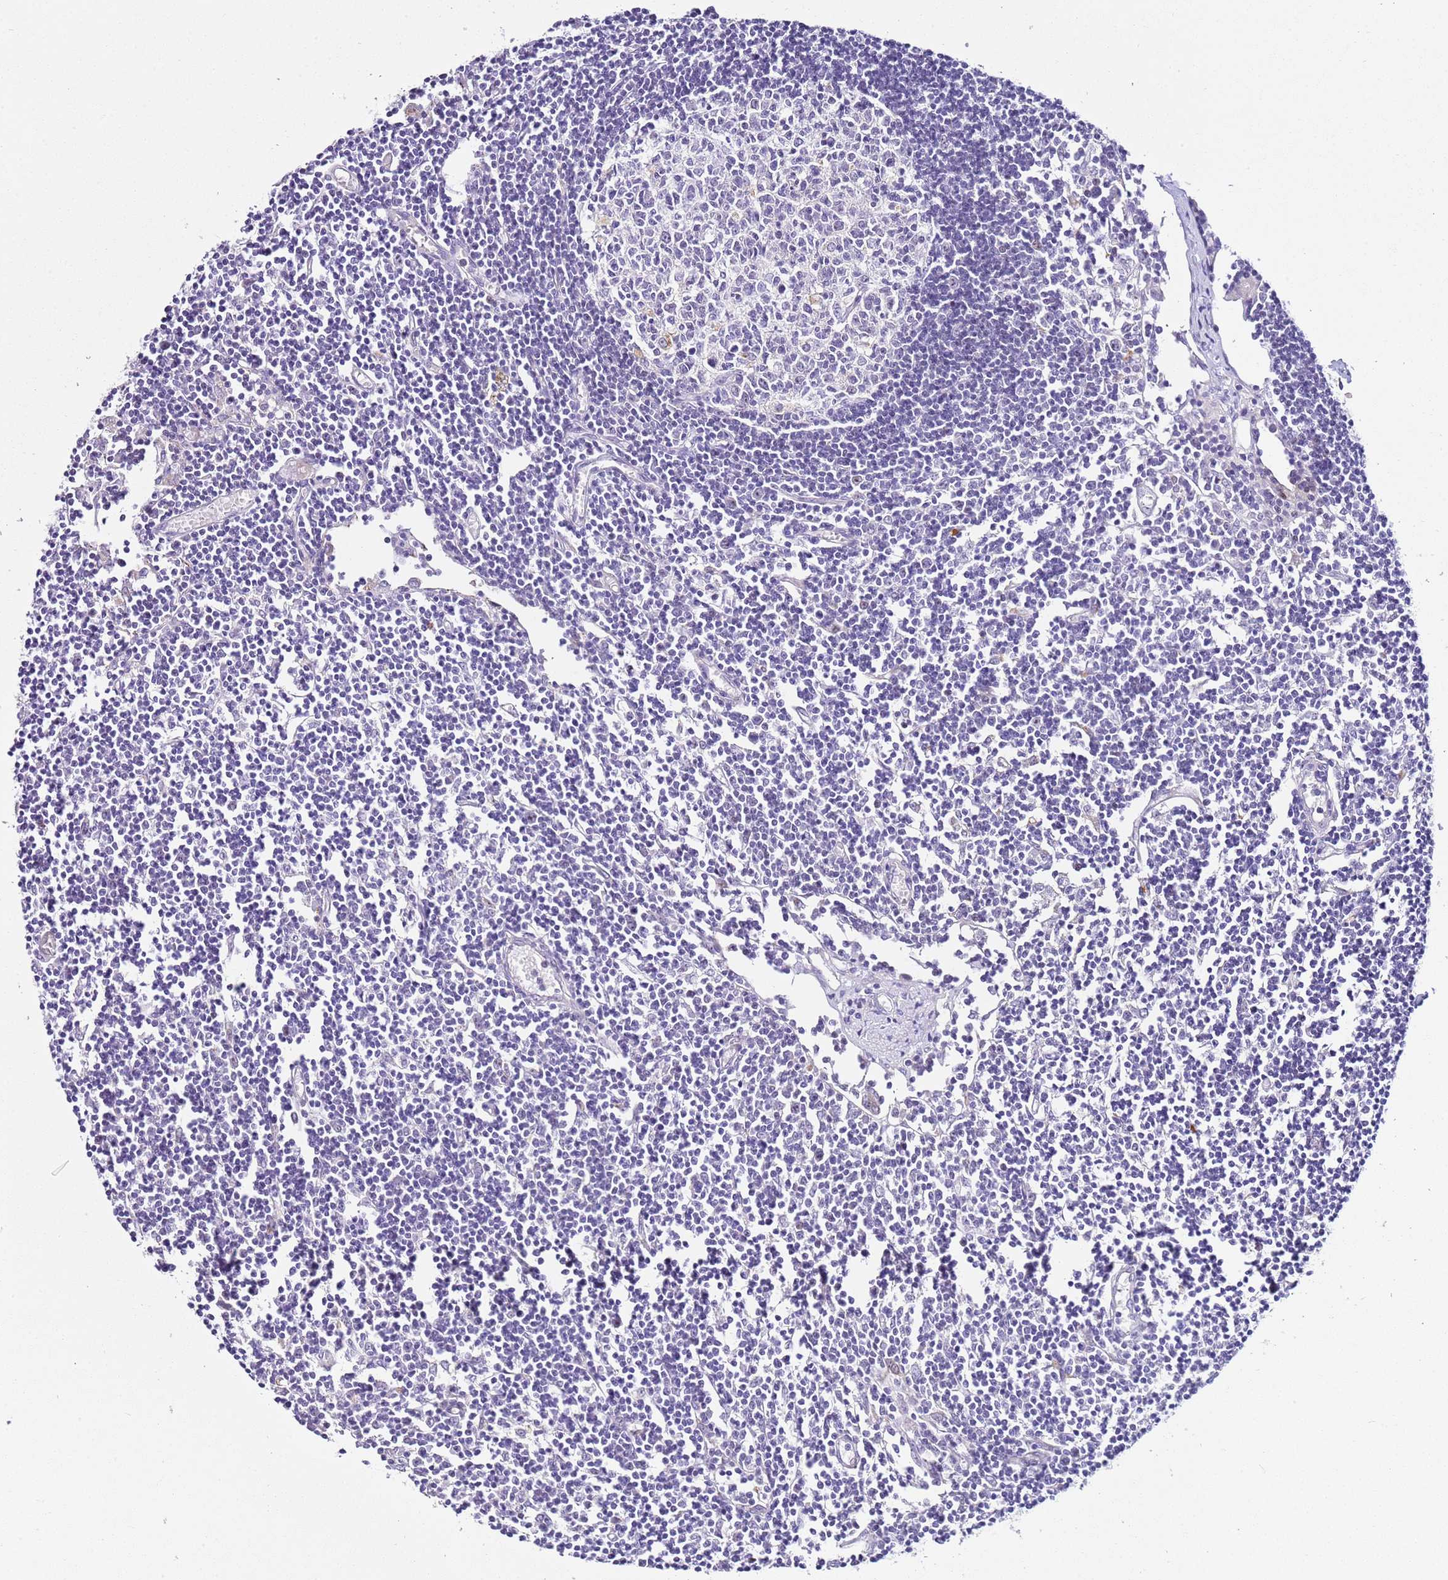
{"staining": {"intensity": "negative", "quantity": "none", "location": "none"}, "tissue": "lymph node", "cell_type": "Germinal center cells", "image_type": "normal", "snomed": [{"axis": "morphology", "description": "Normal tissue, NOS"}, {"axis": "topography", "description": "Lymph node"}], "caption": "Benign lymph node was stained to show a protein in brown. There is no significant expression in germinal center cells. (Brightfield microscopy of DAB IHC at high magnification).", "gene": "HGD", "patient": {"sex": "female", "age": 11}}